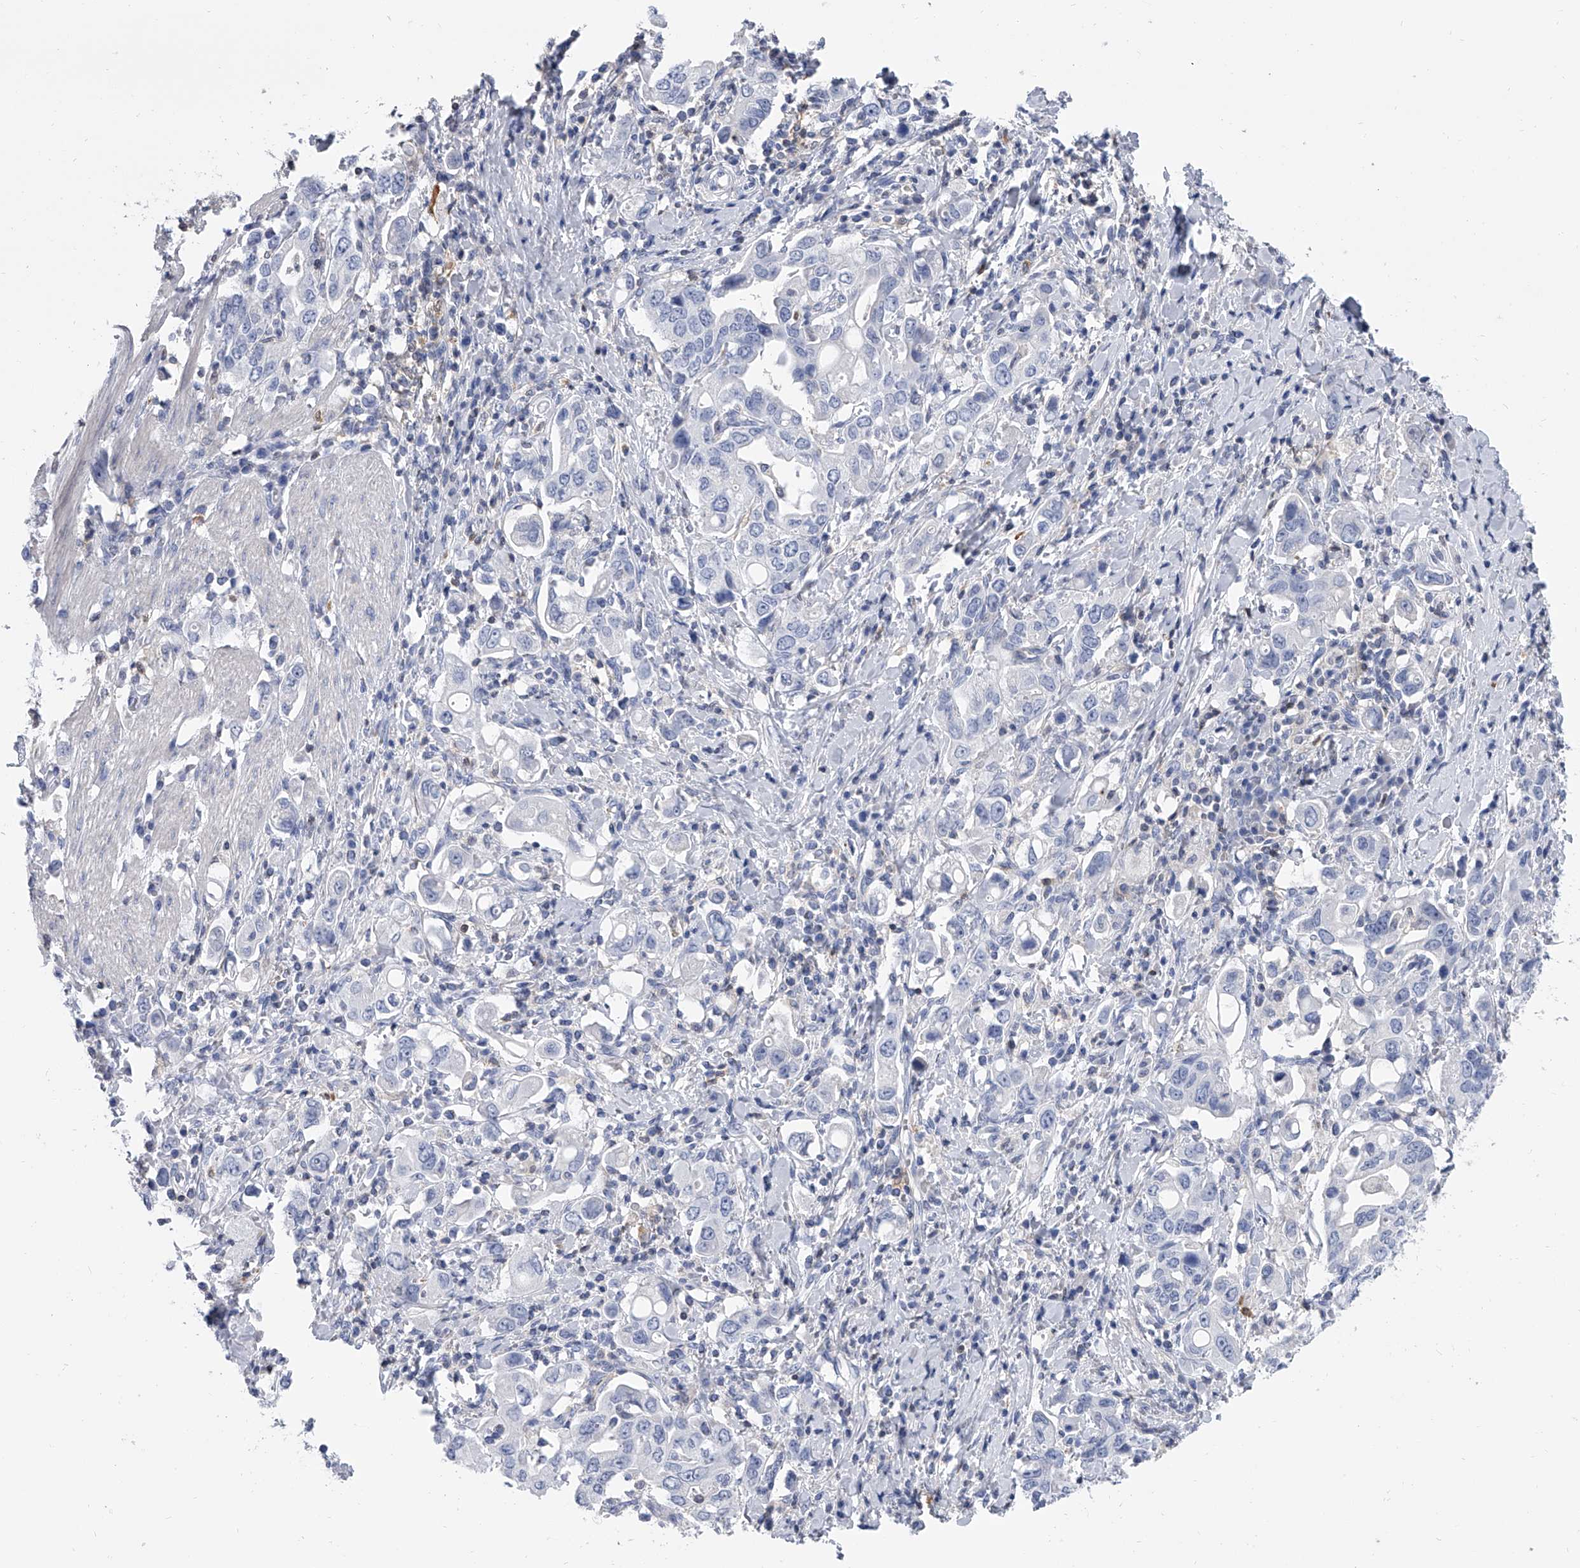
{"staining": {"intensity": "negative", "quantity": "none", "location": "none"}, "tissue": "stomach cancer", "cell_type": "Tumor cells", "image_type": "cancer", "snomed": [{"axis": "morphology", "description": "Adenocarcinoma, NOS"}, {"axis": "topography", "description": "Stomach, upper"}], "caption": "High power microscopy photomicrograph of an immunohistochemistry (IHC) histopathology image of stomach adenocarcinoma, revealing no significant expression in tumor cells.", "gene": "SERPINB9", "patient": {"sex": "male", "age": 62}}